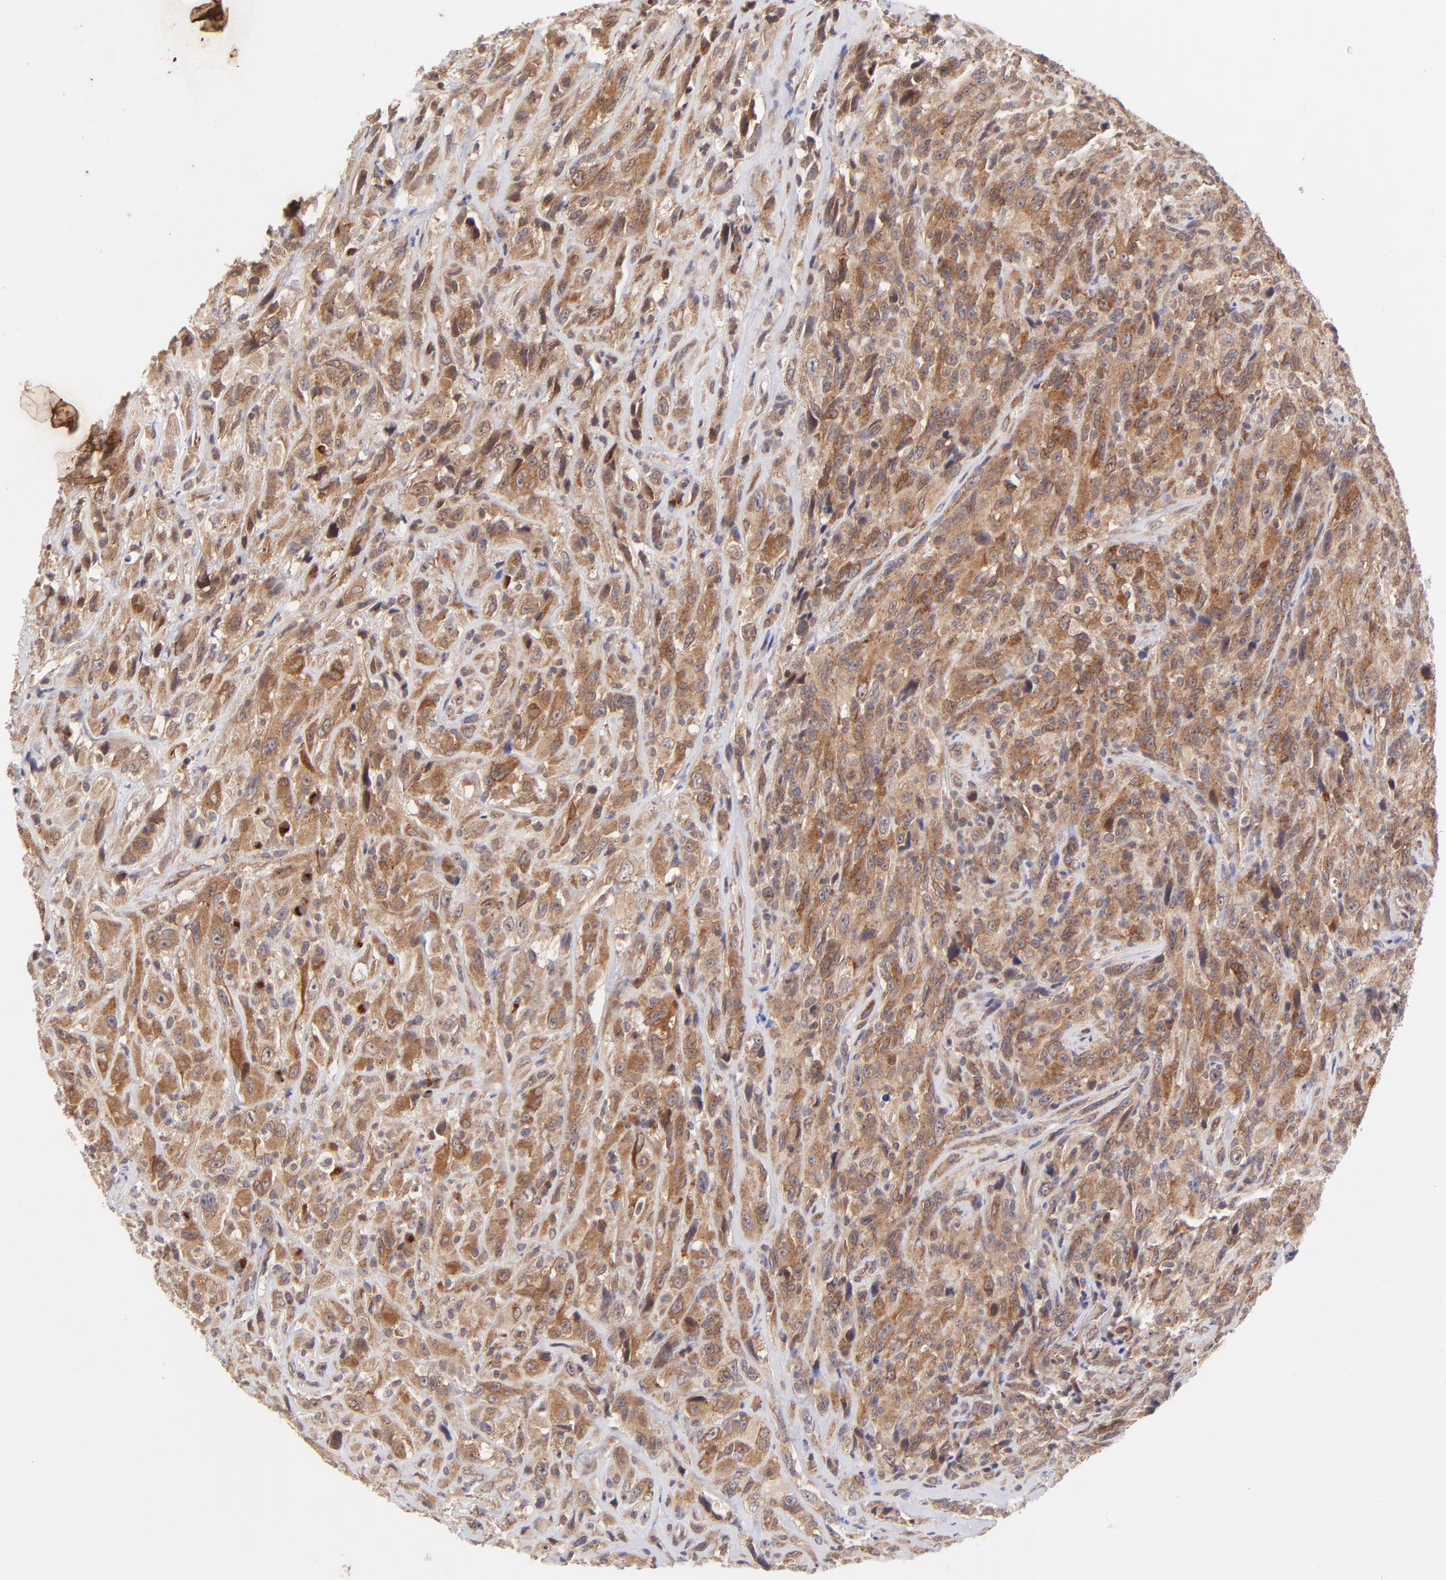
{"staining": {"intensity": "strong", "quantity": ">75%", "location": "cytoplasmic/membranous"}, "tissue": "glioma", "cell_type": "Tumor cells", "image_type": "cancer", "snomed": [{"axis": "morphology", "description": "Glioma, malignant, High grade"}, {"axis": "topography", "description": "Brain"}], "caption": "High-power microscopy captured an IHC photomicrograph of malignant high-grade glioma, revealing strong cytoplasmic/membranous expression in approximately >75% of tumor cells. The staining was performed using DAB (3,3'-diaminobenzidine), with brown indicating positive protein expression. Nuclei are stained blue with hematoxylin.", "gene": "TNRC6B", "patient": {"sex": "male", "age": 48}}